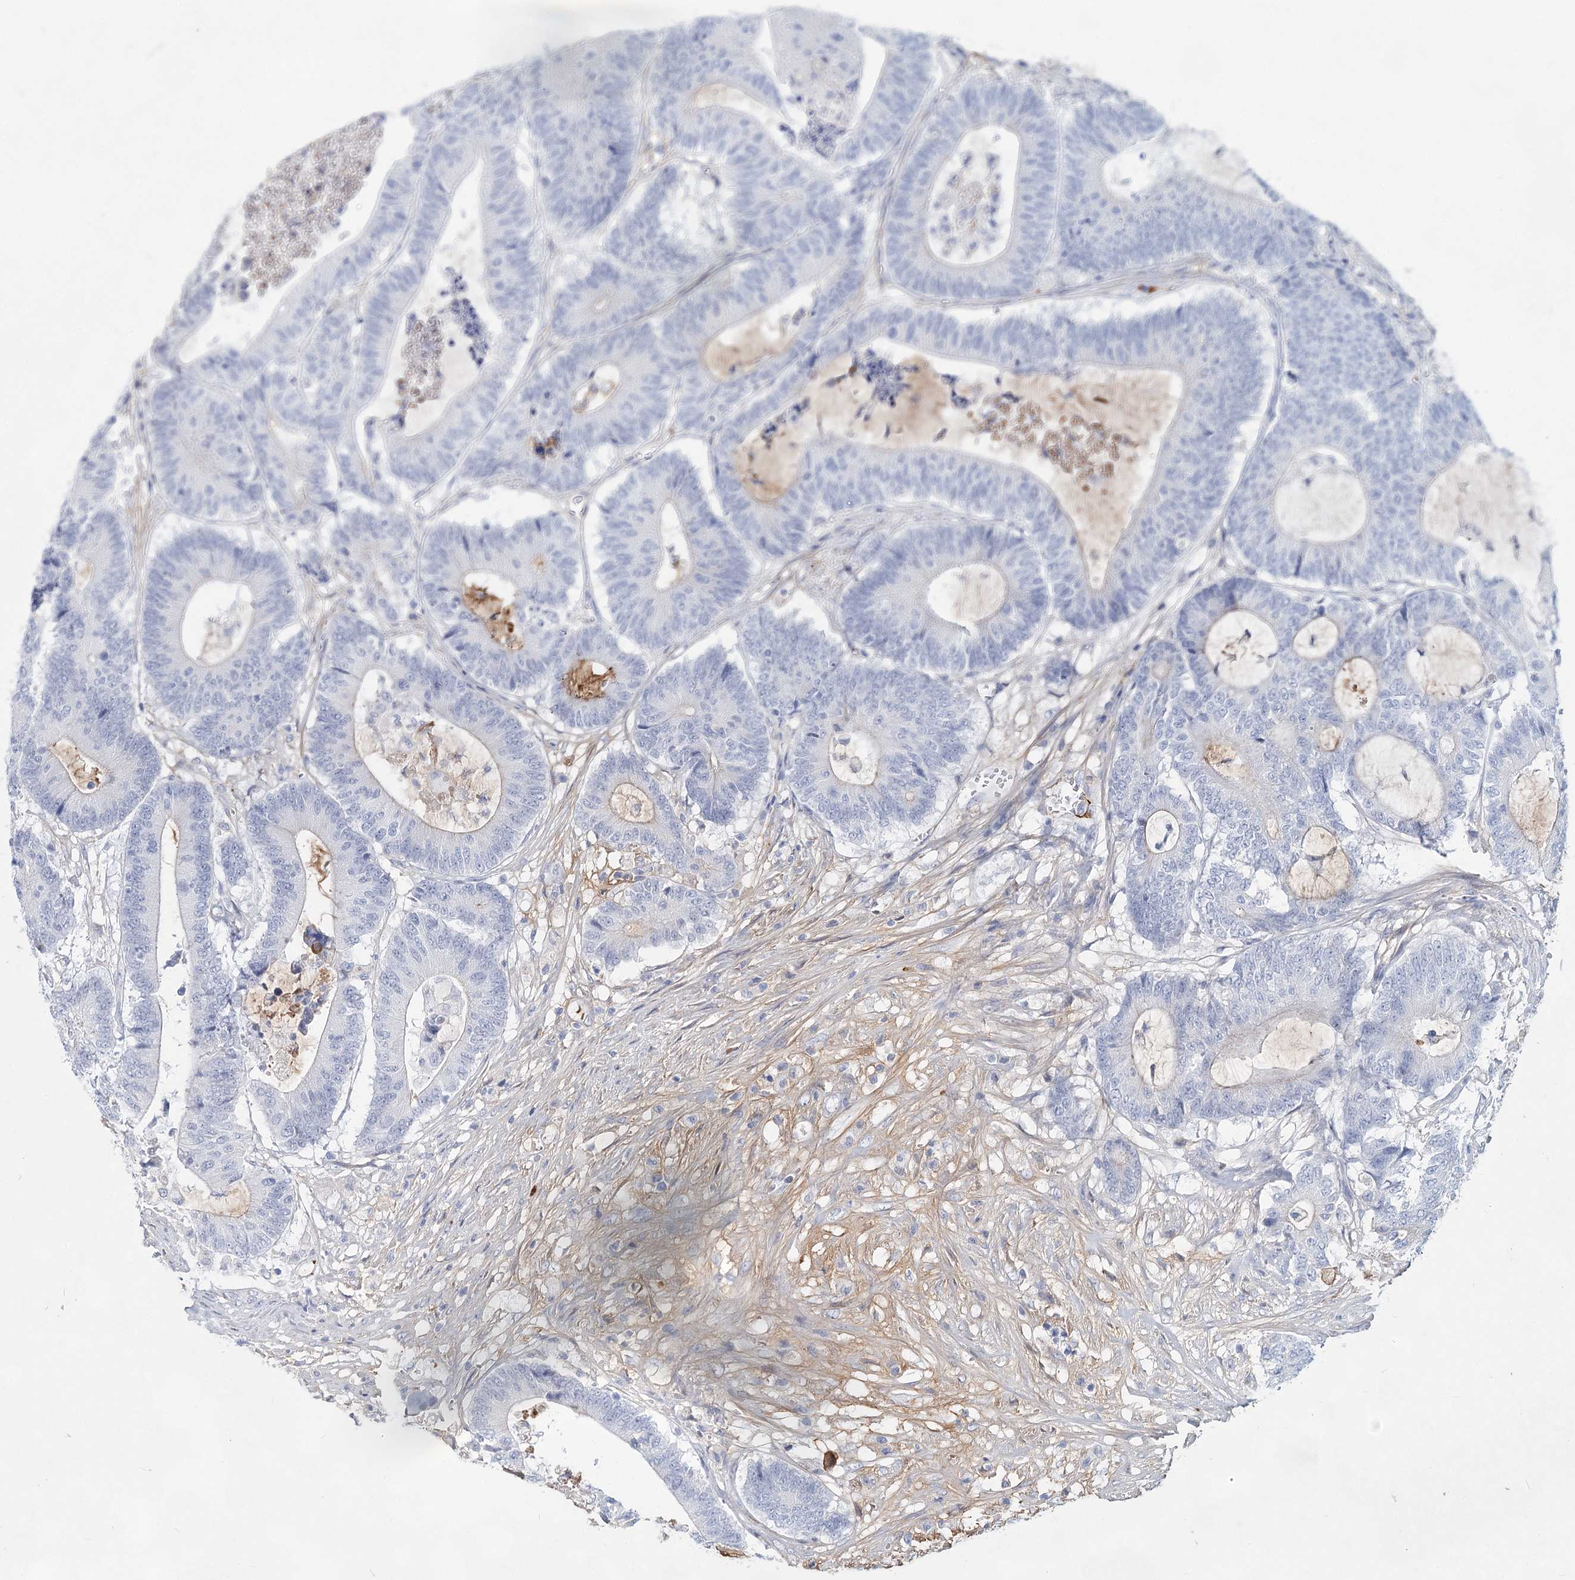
{"staining": {"intensity": "negative", "quantity": "none", "location": "none"}, "tissue": "colorectal cancer", "cell_type": "Tumor cells", "image_type": "cancer", "snomed": [{"axis": "morphology", "description": "Adenocarcinoma, NOS"}, {"axis": "topography", "description": "Colon"}], "caption": "Colorectal cancer (adenocarcinoma) was stained to show a protein in brown. There is no significant expression in tumor cells.", "gene": "TASOR2", "patient": {"sex": "female", "age": 84}}